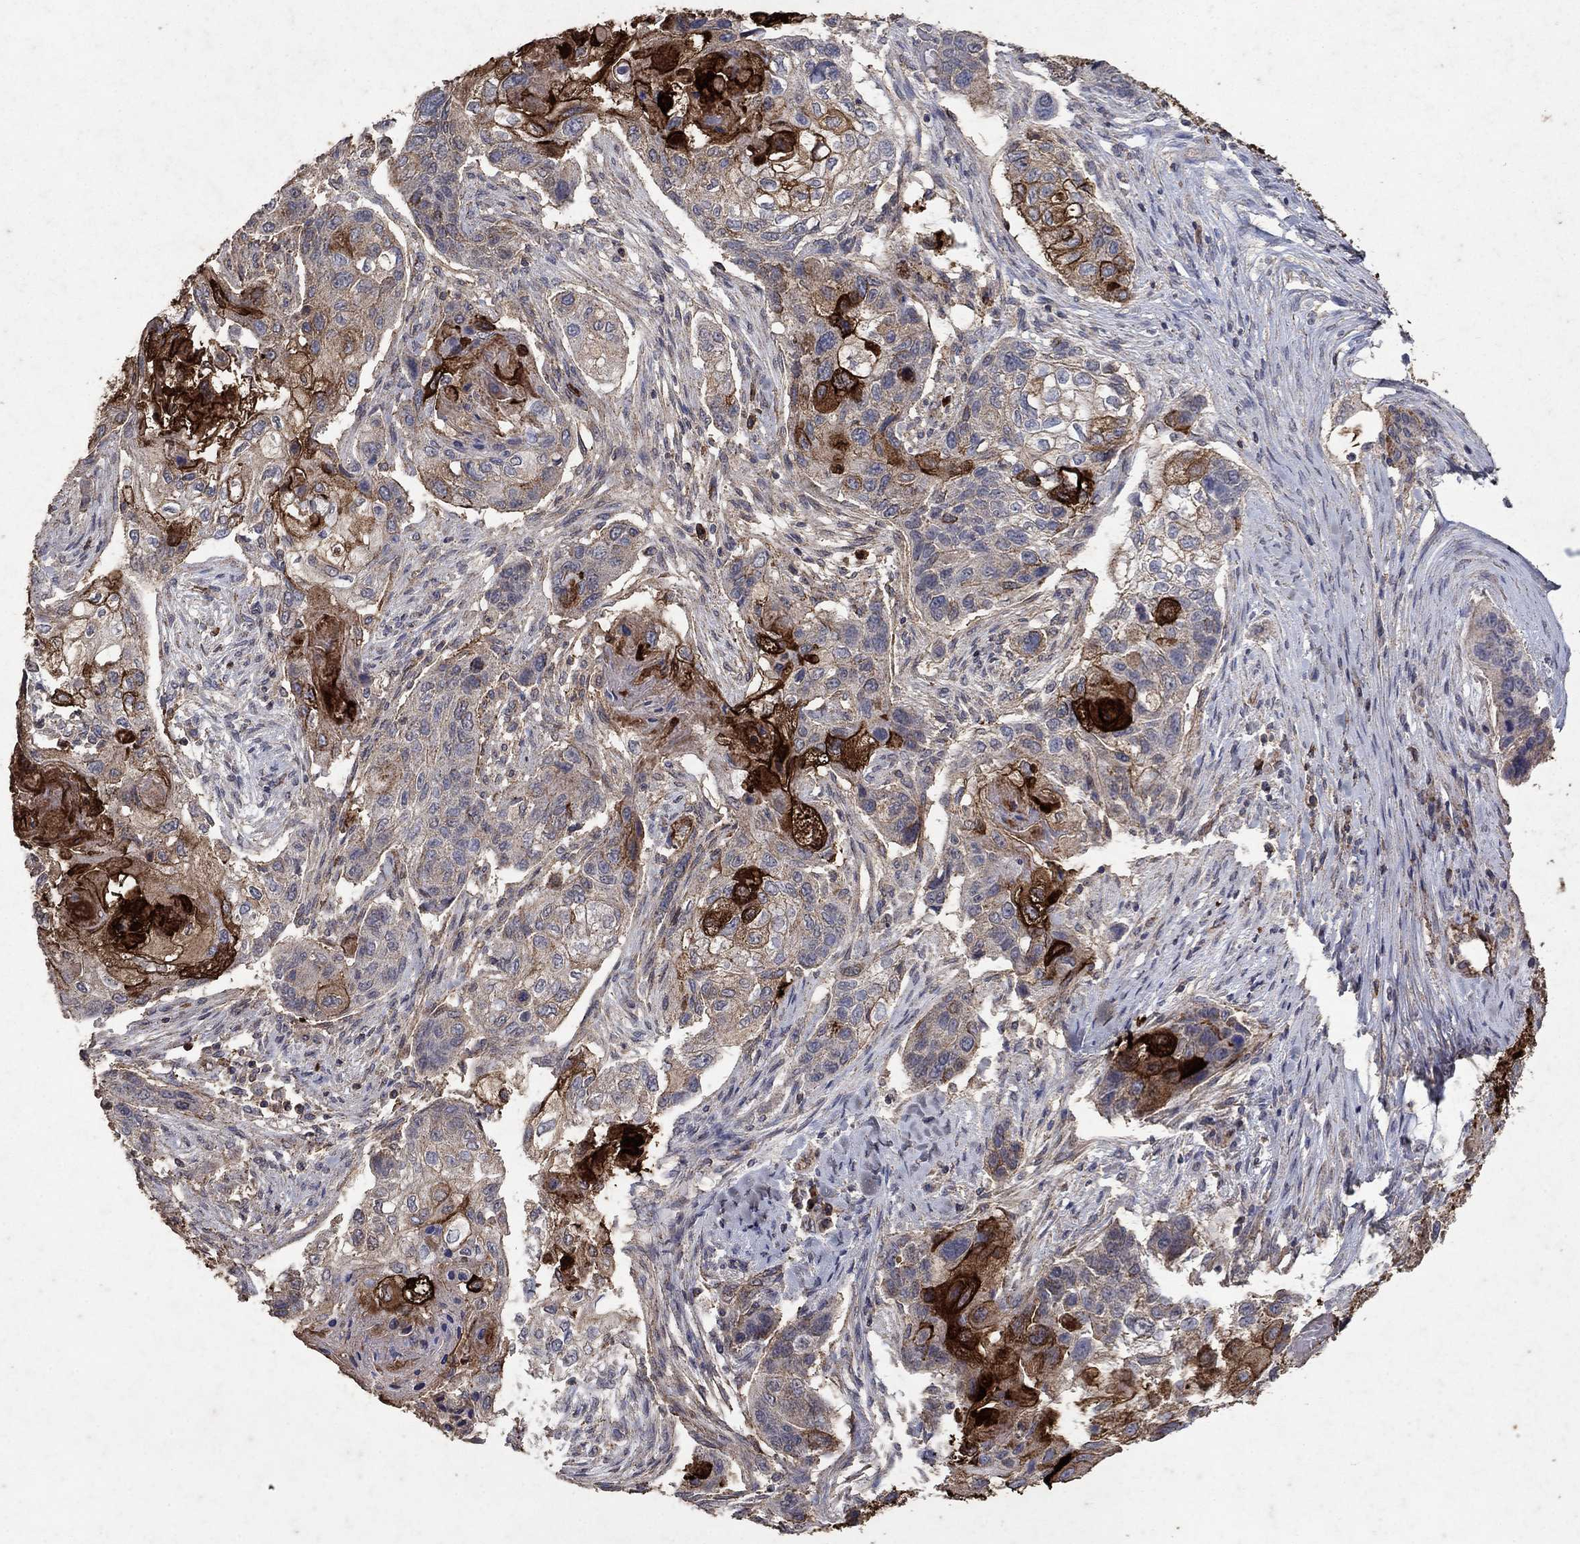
{"staining": {"intensity": "strong", "quantity": "<25%", "location": "cytoplasmic/membranous,nuclear"}, "tissue": "lung cancer", "cell_type": "Tumor cells", "image_type": "cancer", "snomed": [{"axis": "morphology", "description": "Normal tissue, NOS"}, {"axis": "morphology", "description": "Squamous cell carcinoma, NOS"}, {"axis": "topography", "description": "Bronchus"}, {"axis": "topography", "description": "Lung"}], "caption": "Strong cytoplasmic/membranous and nuclear staining is present in about <25% of tumor cells in squamous cell carcinoma (lung). The protein of interest is stained brown, and the nuclei are stained in blue (DAB (3,3'-diaminobenzidine) IHC with brightfield microscopy, high magnification).", "gene": "CD24", "patient": {"sex": "male", "age": 69}}